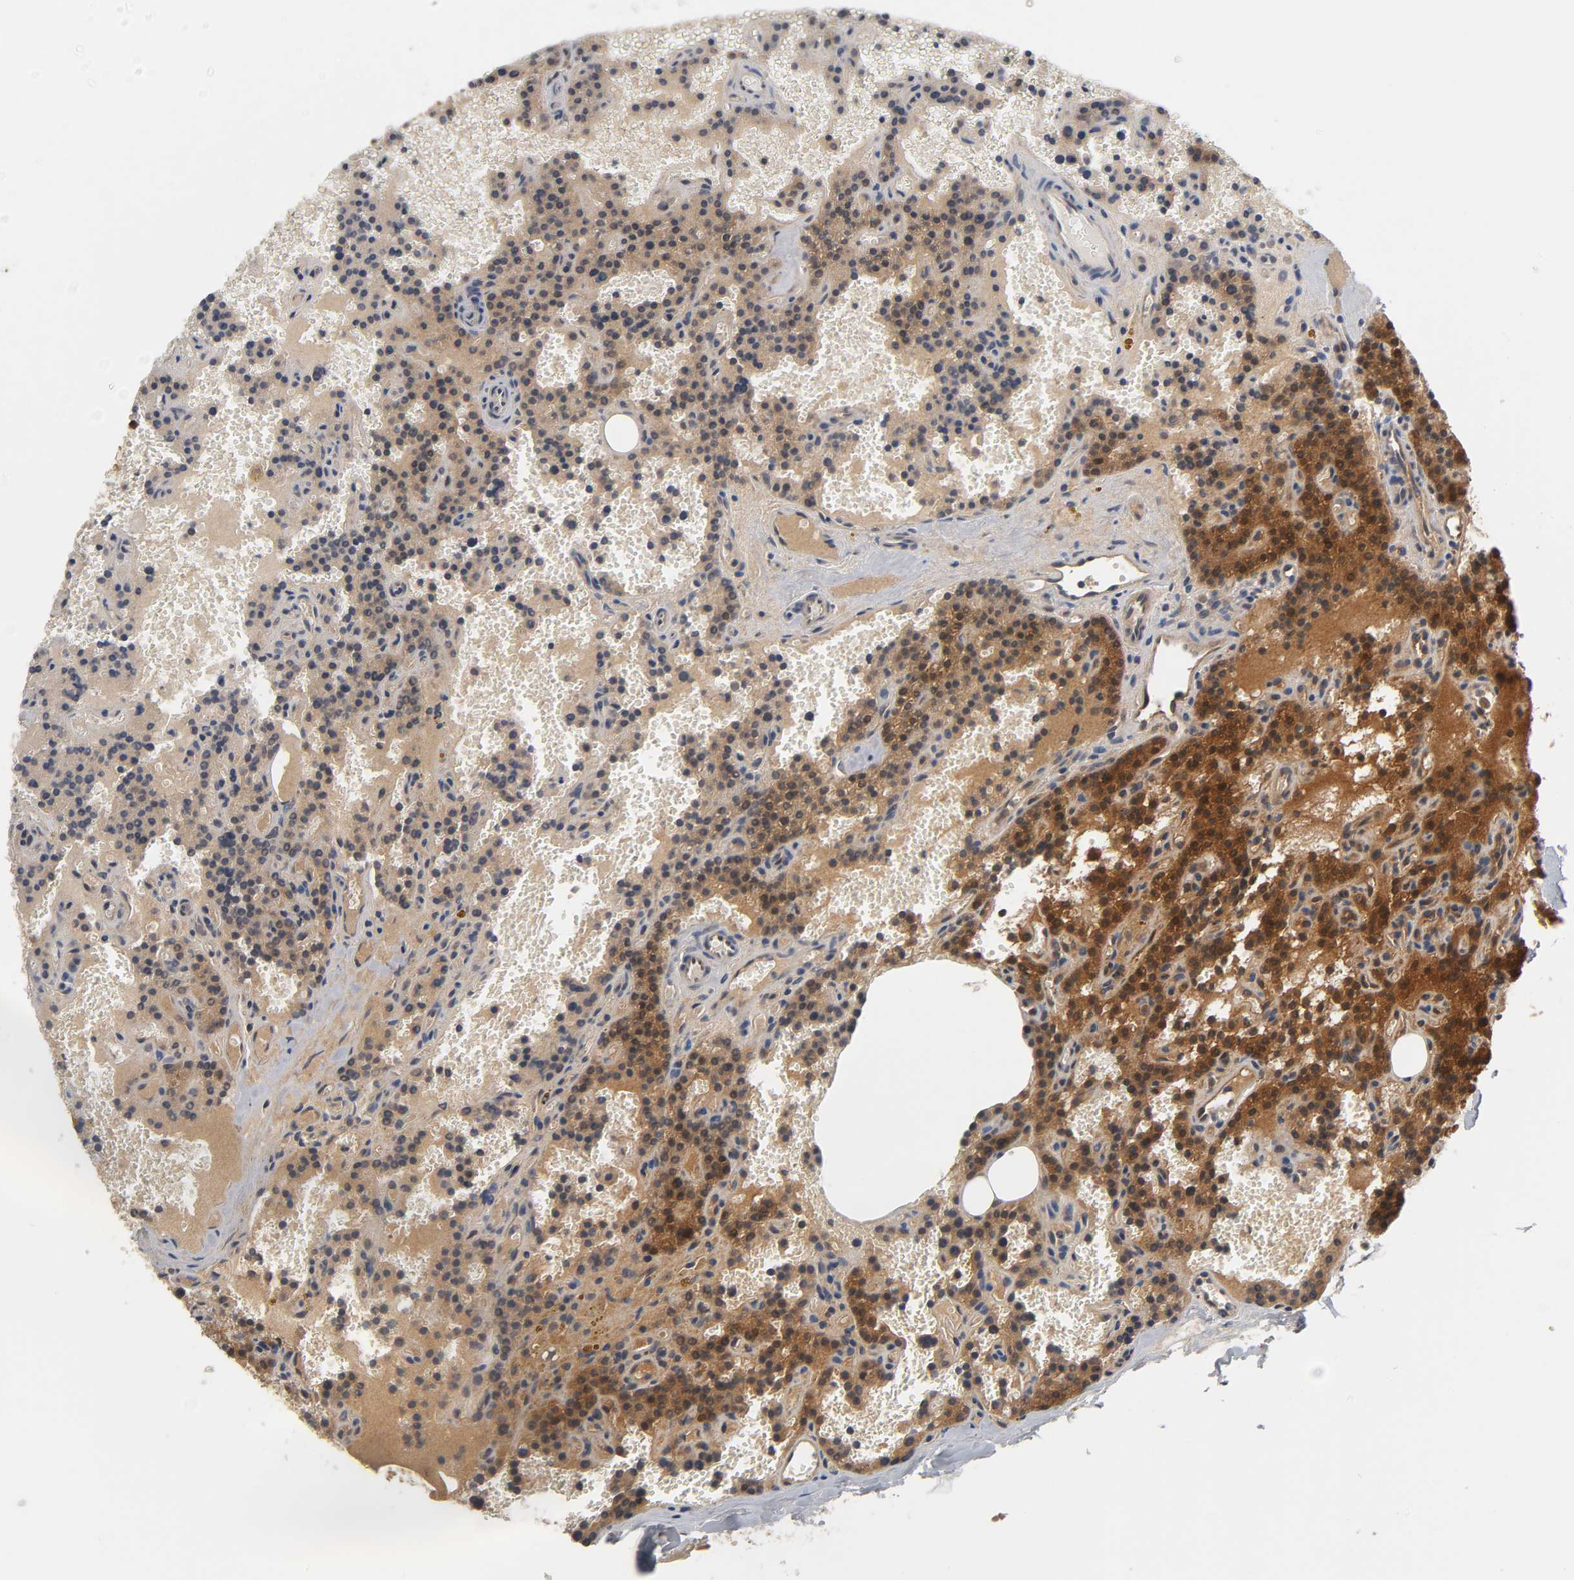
{"staining": {"intensity": "strong", "quantity": ">75%", "location": "cytoplasmic/membranous,nuclear"}, "tissue": "parathyroid gland", "cell_type": "Glandular cells", "image_type": "normal", "snomed": [{"axis": "morphology", "description": "Normal tissue, NOS"}, {"axis": "topography", "description": "Parathyroid gland"}], "caption": "IHC staining of benign parathyroid gland, which shows high levels of strong cytoplasmic/membranous,nuclear expression in approximately >75% of glandular cells indicating strong cytoplasmic/membranous,nuclear protein expression. The staining was performed using DAB (brown) for protein detection and nuclei were counterstained in hematoxylin (blue).", "gene": "PRKAB1", "patient": {"sex": "male", "age": 25}}